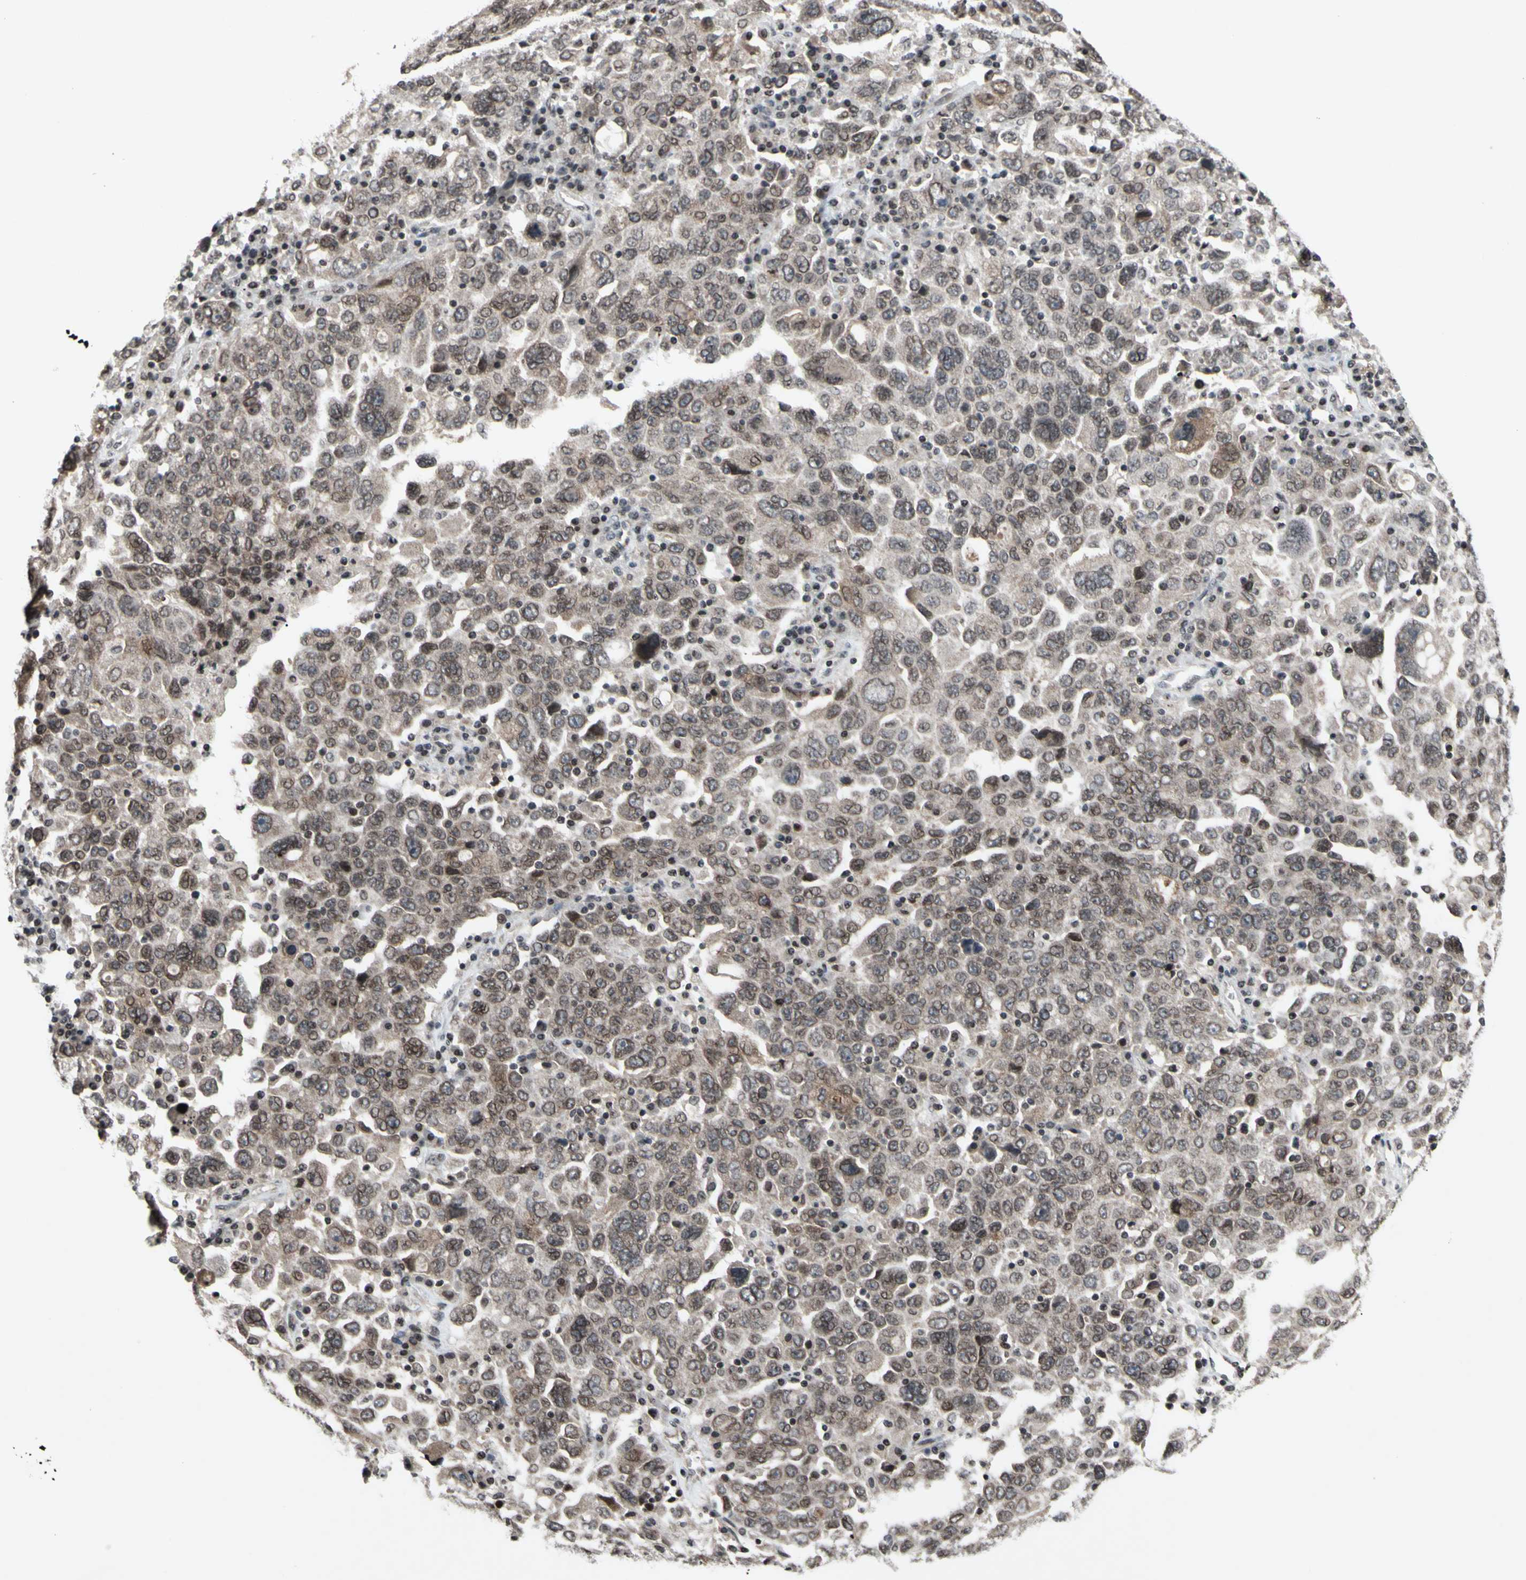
{"staining": {"intensity": "weak", "quantity": "25%-75%", "location": "cytoplasmic/membranous,nuclear"}, "tissue": "ovarian cancer", "cell_type": "Tumor cells", "image_type": "cancer", "snomed": [{"axis": "morphology", "description": "Carcinoma, endometroid"}, {"axis": "topography", "description": "Ovary"}], "caption": "Human ovarian endometroid carcinoma stained with a protein marker demonstrates weak staining in tumor cells.", "gene": "XPO1", "patient": {"sex": "female", "age": 62}}